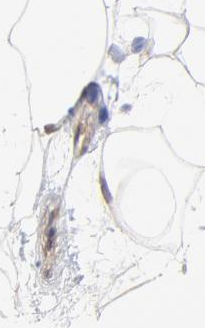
{"staining": {"intensity": "weak", "quantity": "25%-75%", "location": "cytoplasmic/membranous"}, "tissue": "adipose tissue", "cell_type": "Adipocytes", "image_type": "normal", "snomed": [{"axis": "morphology", "description": "Normal tissue, NOS"}, {"axis": "morphology", "description": "Fibrosis, NOS"}, {"axis": "topography", "description": "Breast"}], "caption": "Immunohistochemical staining of normal adipose tissue displays weak cytoplasmic/membranous protein positivity in about 25%-75% of adipocytes.", "gene": "PCMT1", "patient": {"sex": "female", "age": 24}}